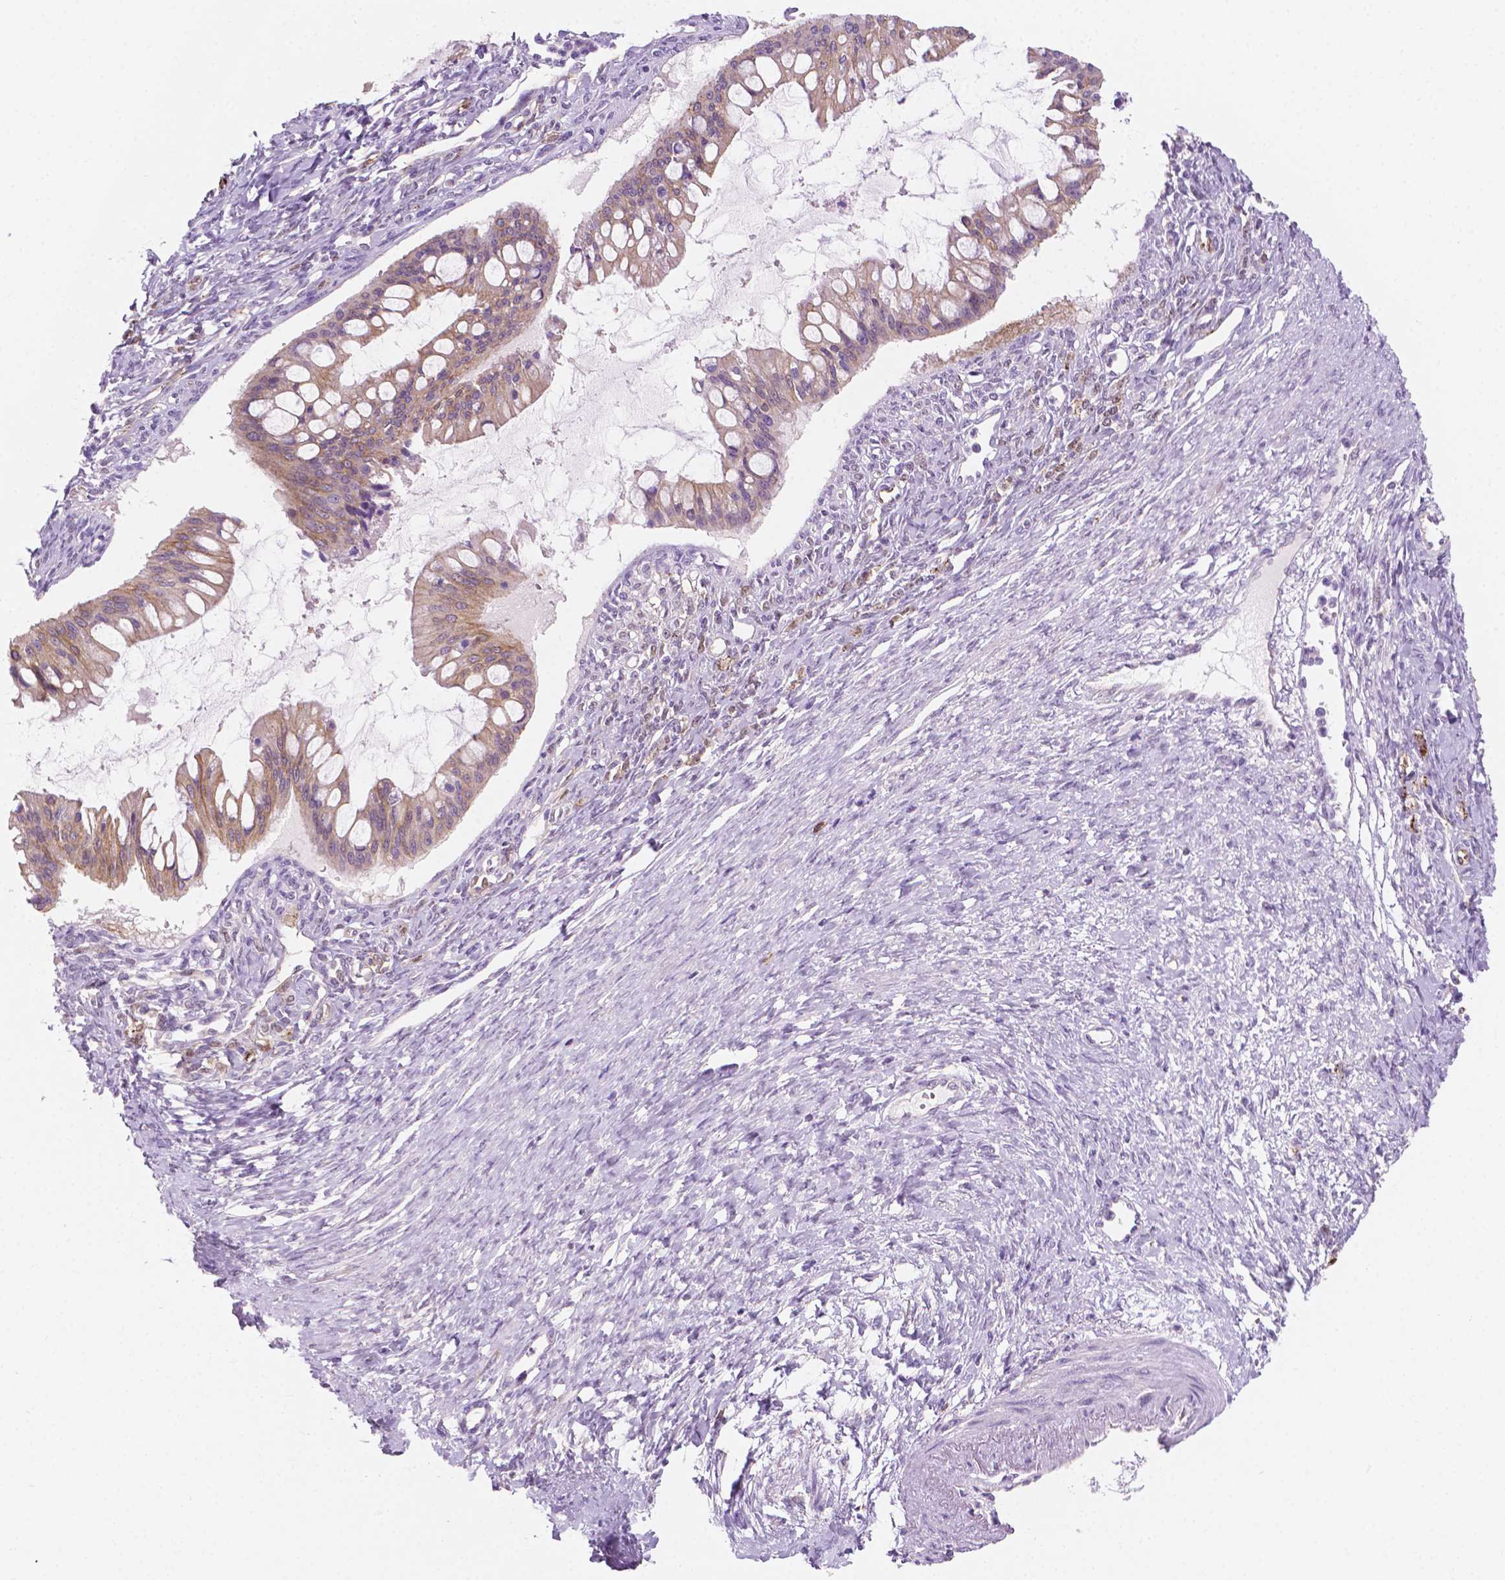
{"staining": {"intensity": "weak", "quantity": "25%-75%", "location": "cytoplasmic/membranous"}, "tissue": "ovarian cancer", "cell_type": "Tumor cells", "image_type": "cancer", "snomed": [{"axis": "morphology", "description": "Cystadenocarcinoma, mucinous, NOS"}, {"axis": "topography", "description": "Ovary"}], "caption": "An image showing weak cytoplasmic/membranous expression in about 25%-75% of tumor cells in ovarian mucinous cystadenocarcinoma, as visualized by brown immunohistochemical staining.", "gene": "EPPK1", "patient": {"sex": "female", "age": 73}}